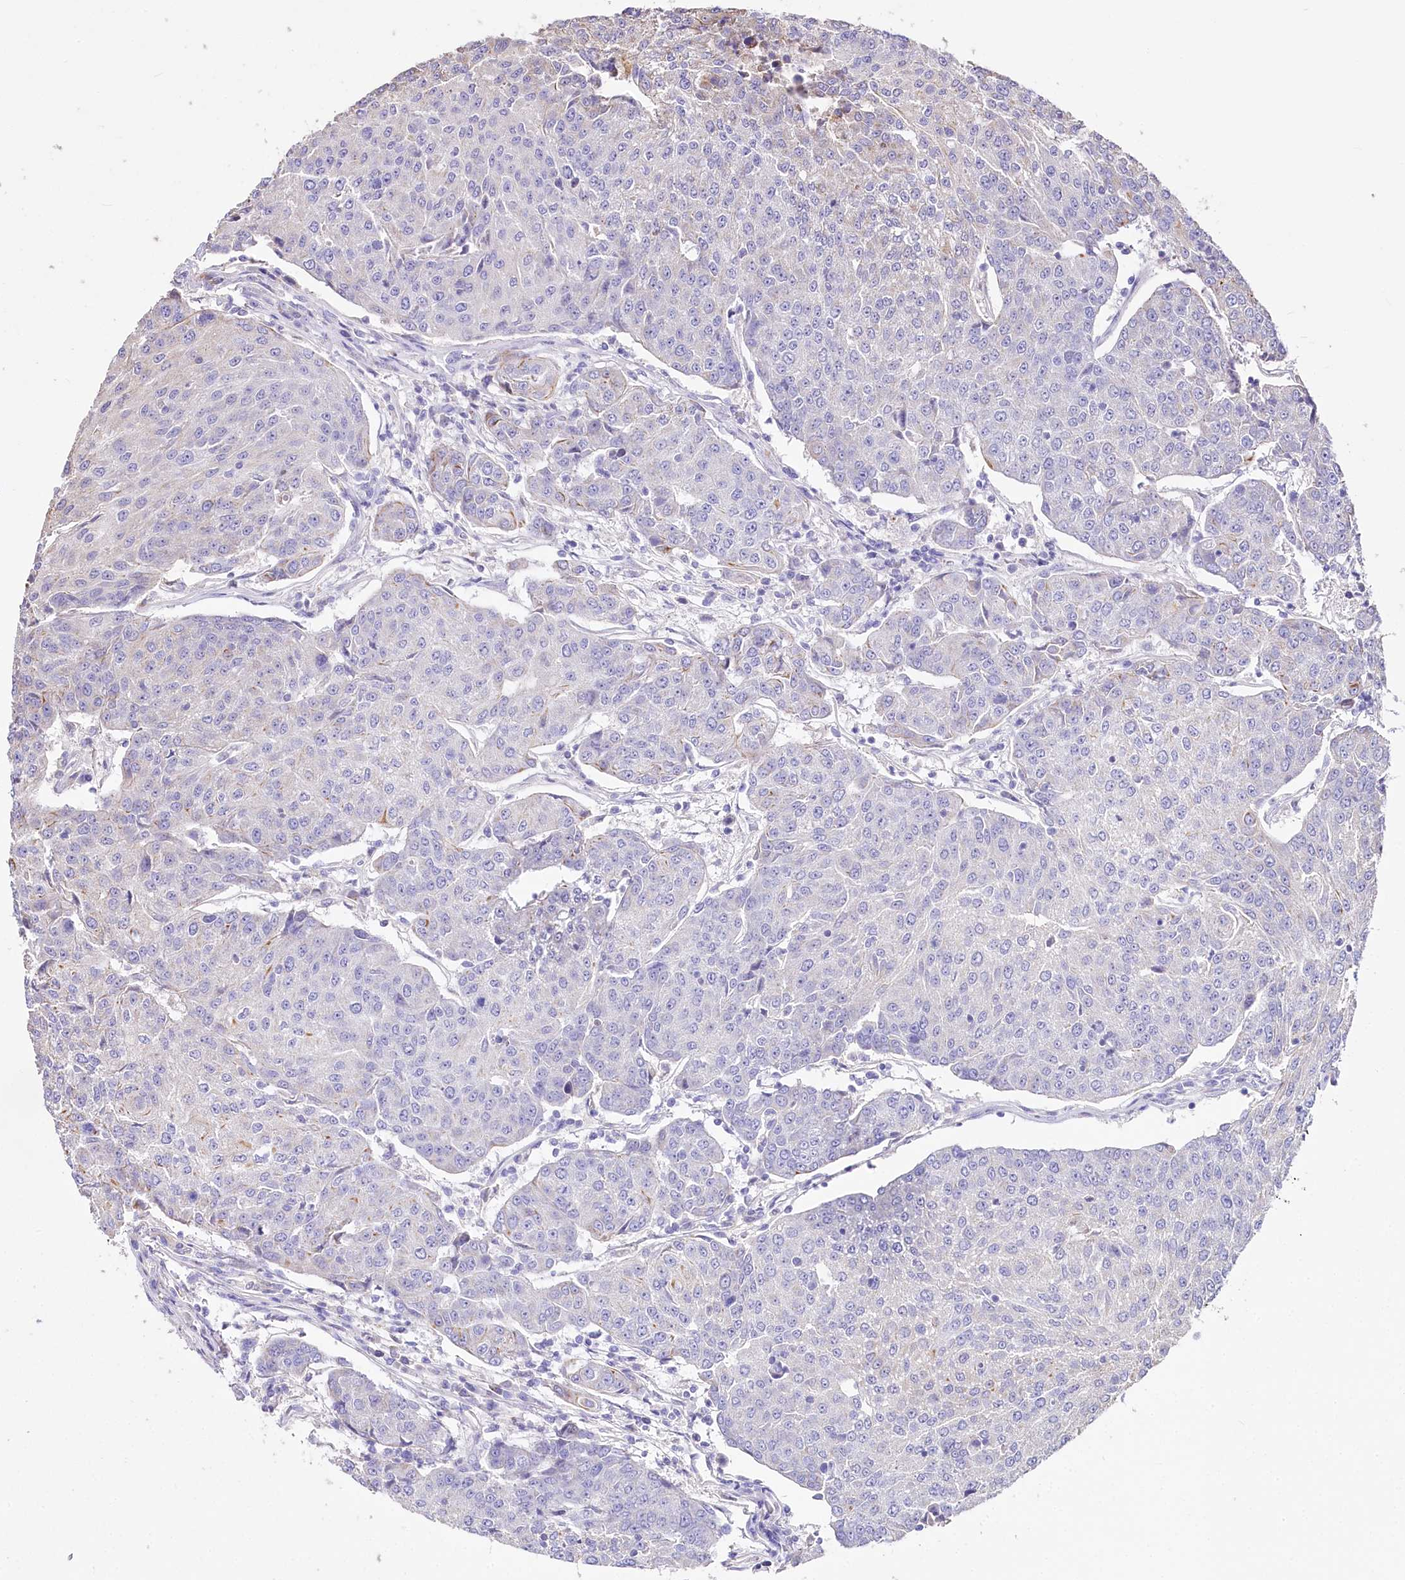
{"staining": {"intensity": "negative", "quantity": "none", "location": "none"}, "tissue": "urothelial cancer", "cell_type": "Tumor cells", "image_type": "cancer", "snomed": [{"axis": "morphology", "description": "Urothelial carcinoma, High grade"}, {"axis": "topography", "description": "Urinary bladder"}], "caption": "Urothelial cancer was stained to show a protein in brown. There is no significant staining in tumor cells. Brightfield microscopy of immunohistochemistry (IHC) stained with DAB (3,3'-diaminobenzidine) (brown) and hematoxylin (blue), captured at high magnification.", "gene": "PTER", "patient": {"sex": "female", "age": 85}}